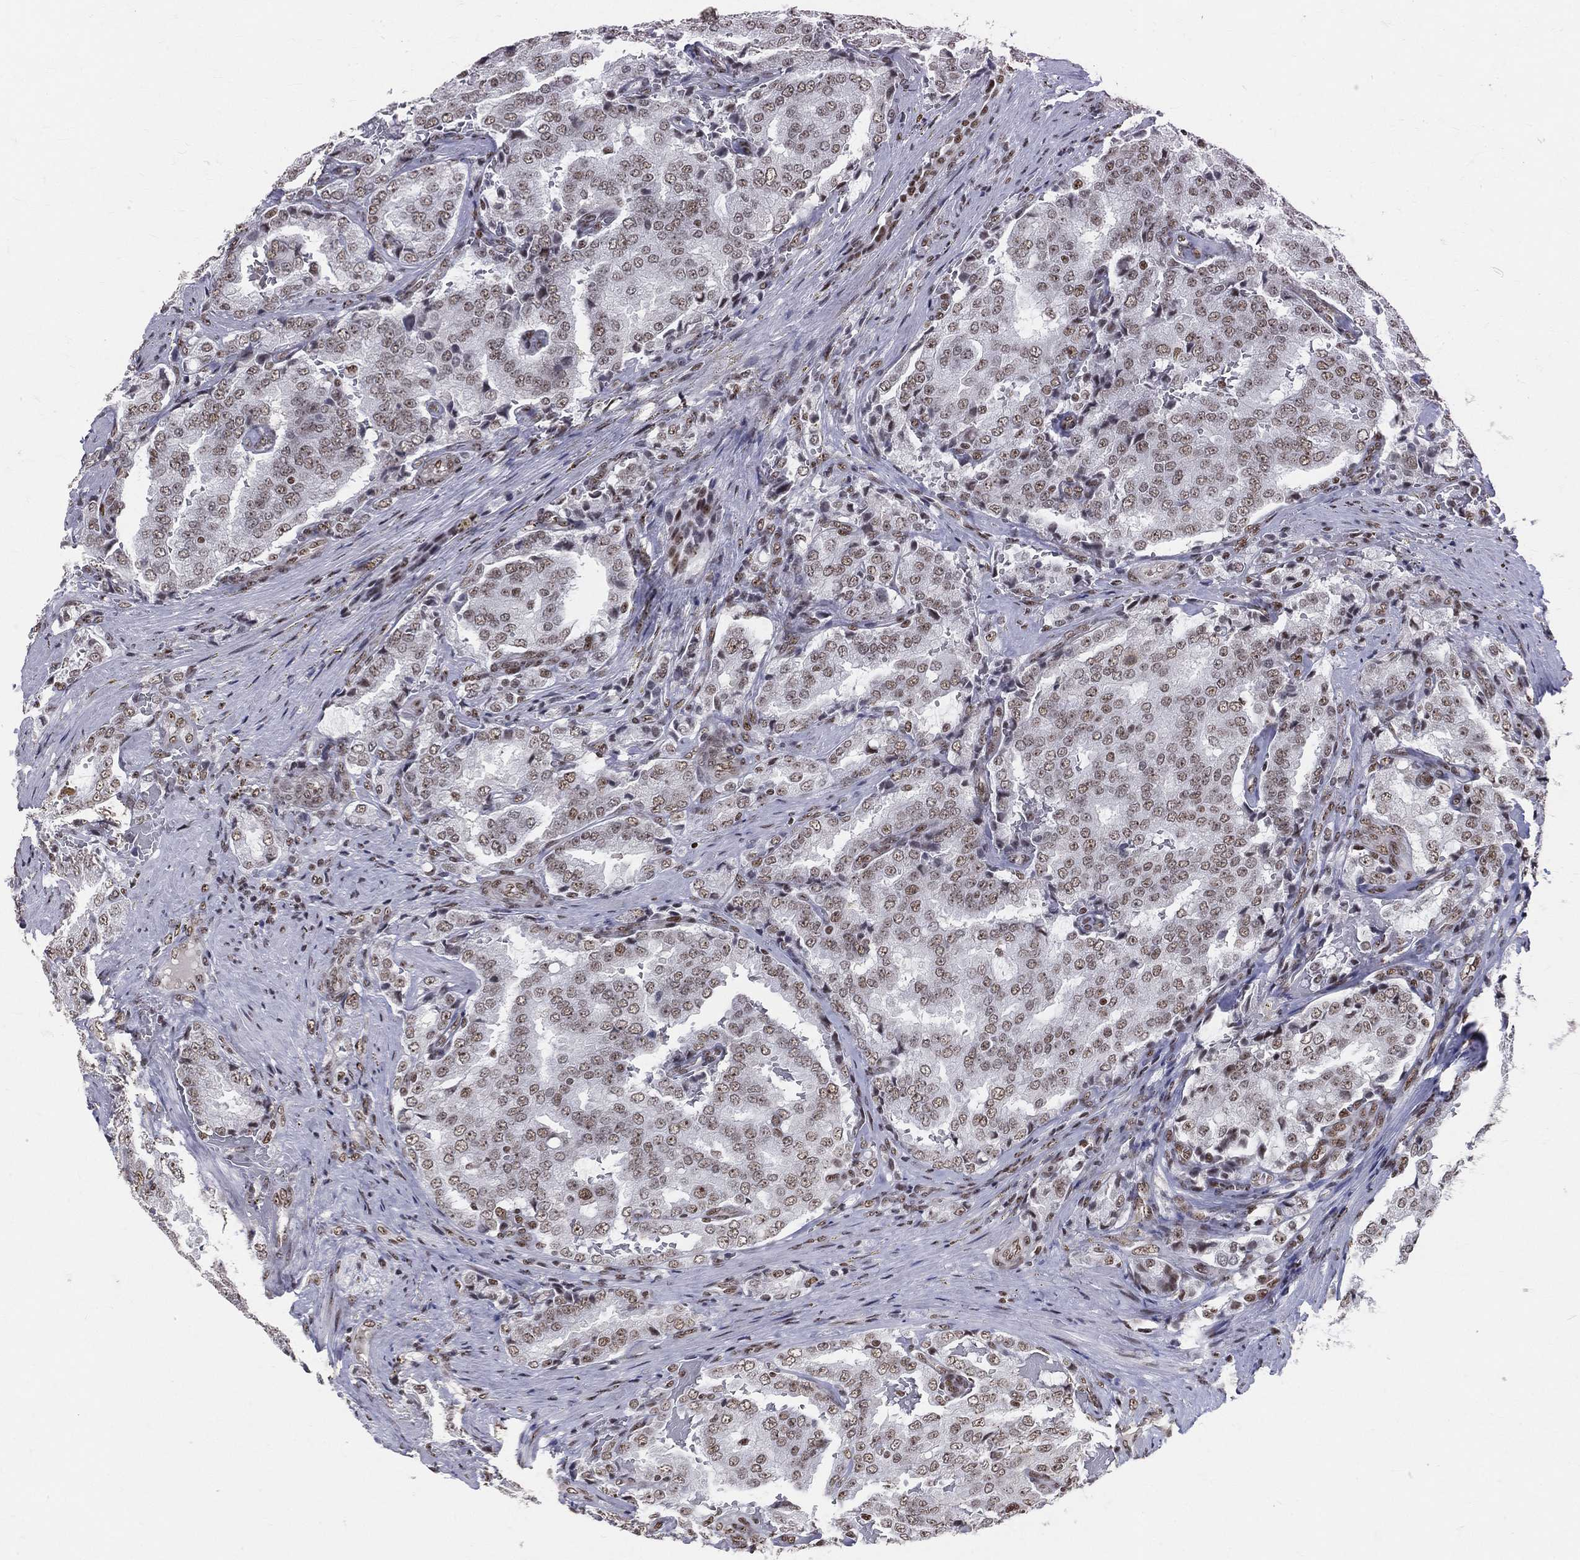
{"staining": {"intensity": "moderate", "quantity": "25%-75%", "location": "nuclear"}, "tissue": "prostate cancer", "cell_type": "Tumor cells", "image_type": "cancer", "snomed": [{"axis": "morphology", "description": "Adenocarcinoma, NOS"}, {"axis": "topography", "description": "Prostate"}], "caption": "Immunohistochemistry image of neoplastic tissue: adenocarcinoma (prostate) stained using immunohistochemistry (IHC) demonstrates medium levels of moderate protein expression localized specifically in the nuclear of tumor cells, appearing as a nuclear brown color.", "gene": "CDK7", "patient": {"sex": "male", "age": 65}}